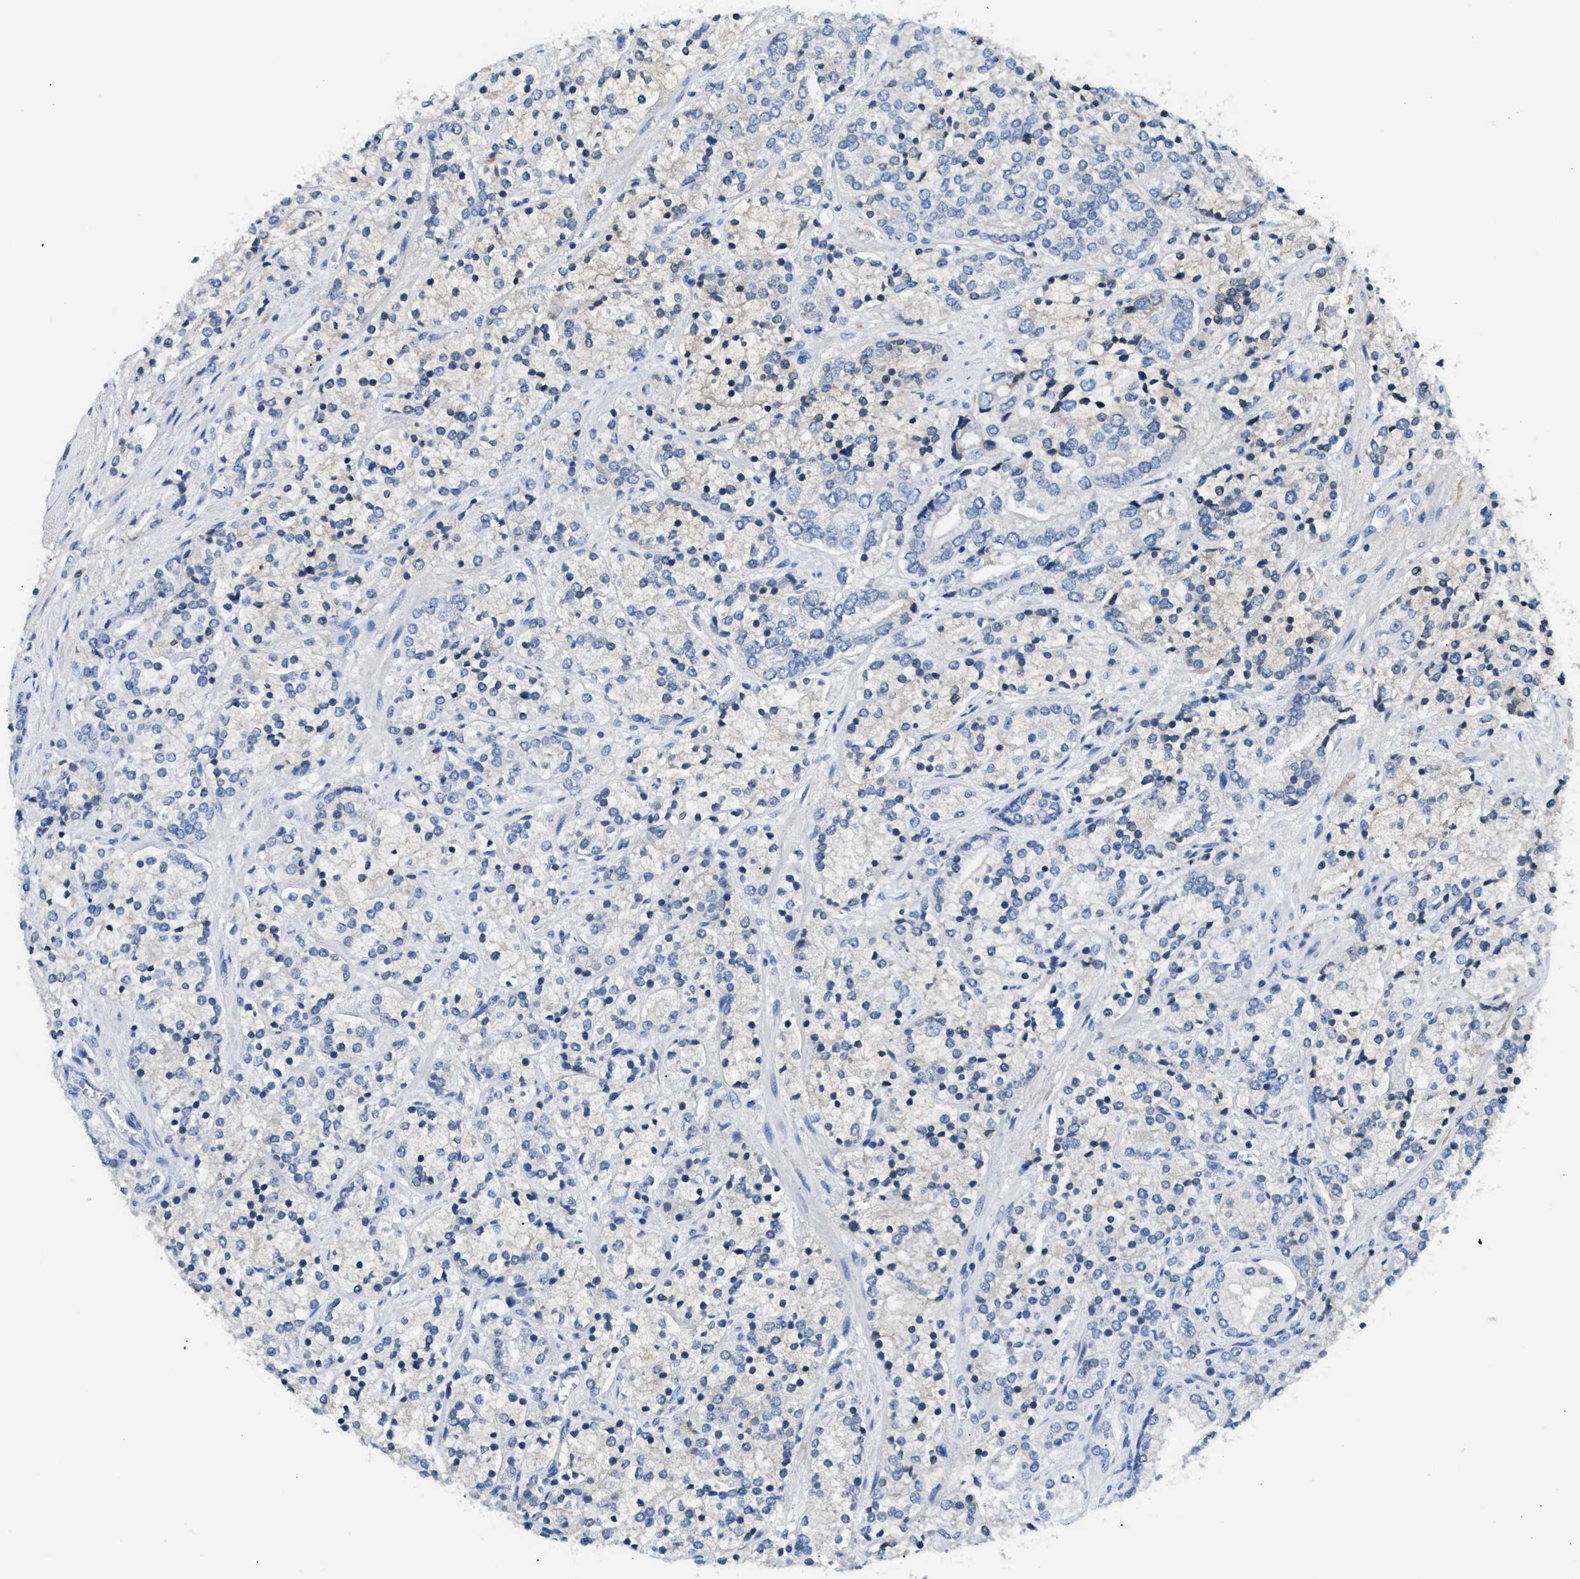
{"staining": {"intensity": "negative", "quantity": "none", "location": "none"}, "tissue": "prostate cancer", "cell_type": "Tumor cells", "image_type": "cancer", "snomed": [{"axis": "morphology", "description": "Adenocarcinoma, High grade"}, {"axis": "topography", "description": "Prostate"}], "caption": "Human prostate cancer (adenocarcinoma (high-grade)) stained for a protein using IHC exhibits no positivity in tumor cells.", "gene": "CFI", "patient": {"sex": "male", "age": 71}}